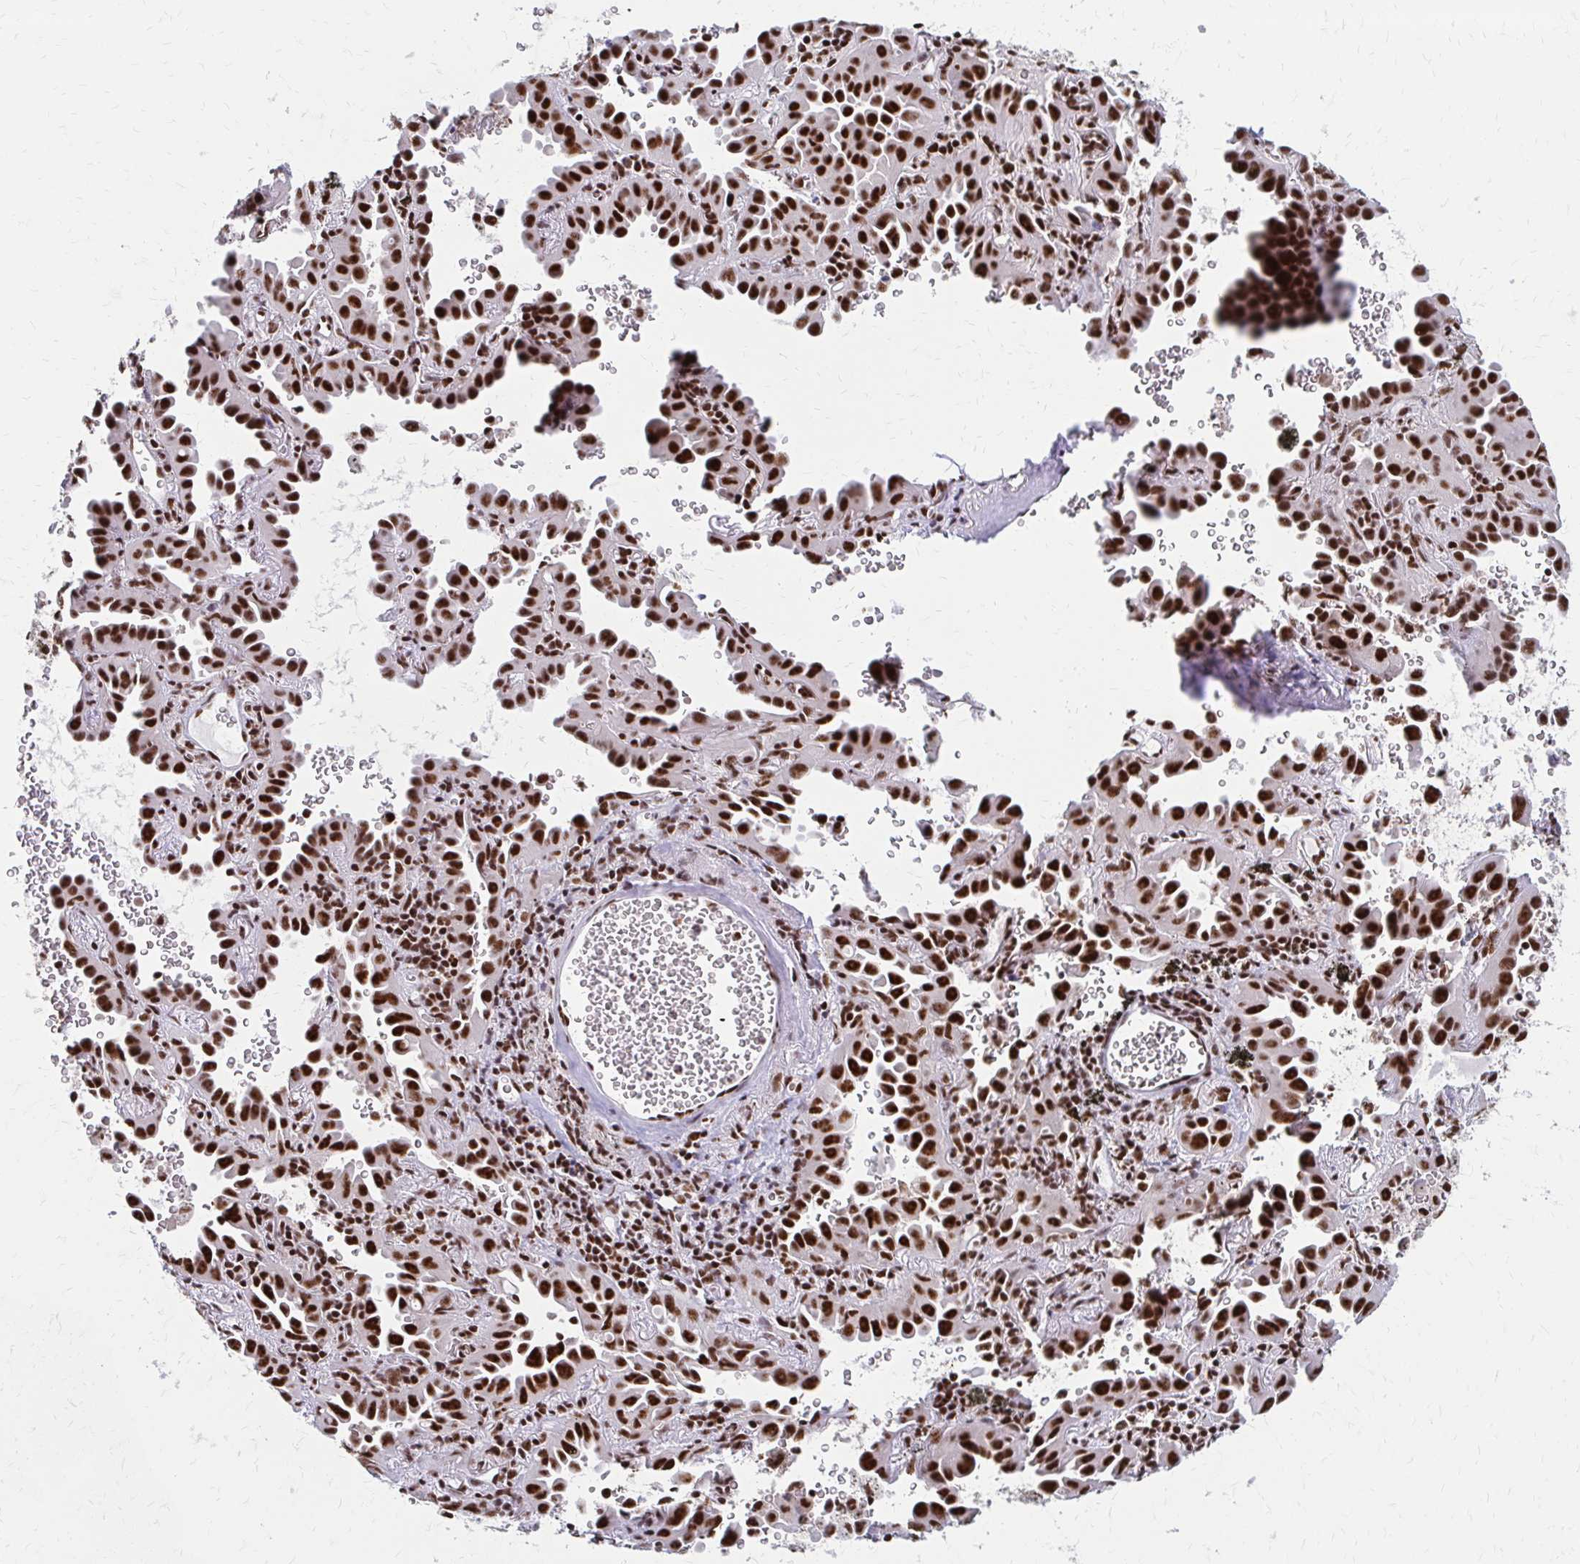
{"staining": {"intensity": "strong", "quantity": ">75%", "location": "nuclear"}, "tissue": "lung cancer", "cell_type": "Tumor cells", "image_type": "cancer", "snomed": [{"axis": "morphology", "description": "Adenocarcinoma, NOS"}, {"axis": "topography", "description": "Lung"}], "caption": "Immunohistochemistry of lung cancer (adenocarcinoma) displays high levels of strong nuclear expression in about >75% of tumor cells. (DAB = brown stain, brightfield microscopy at high magnification).", "gene": "CNKSR3", "patient": {"sex": "male", "age": 68}}